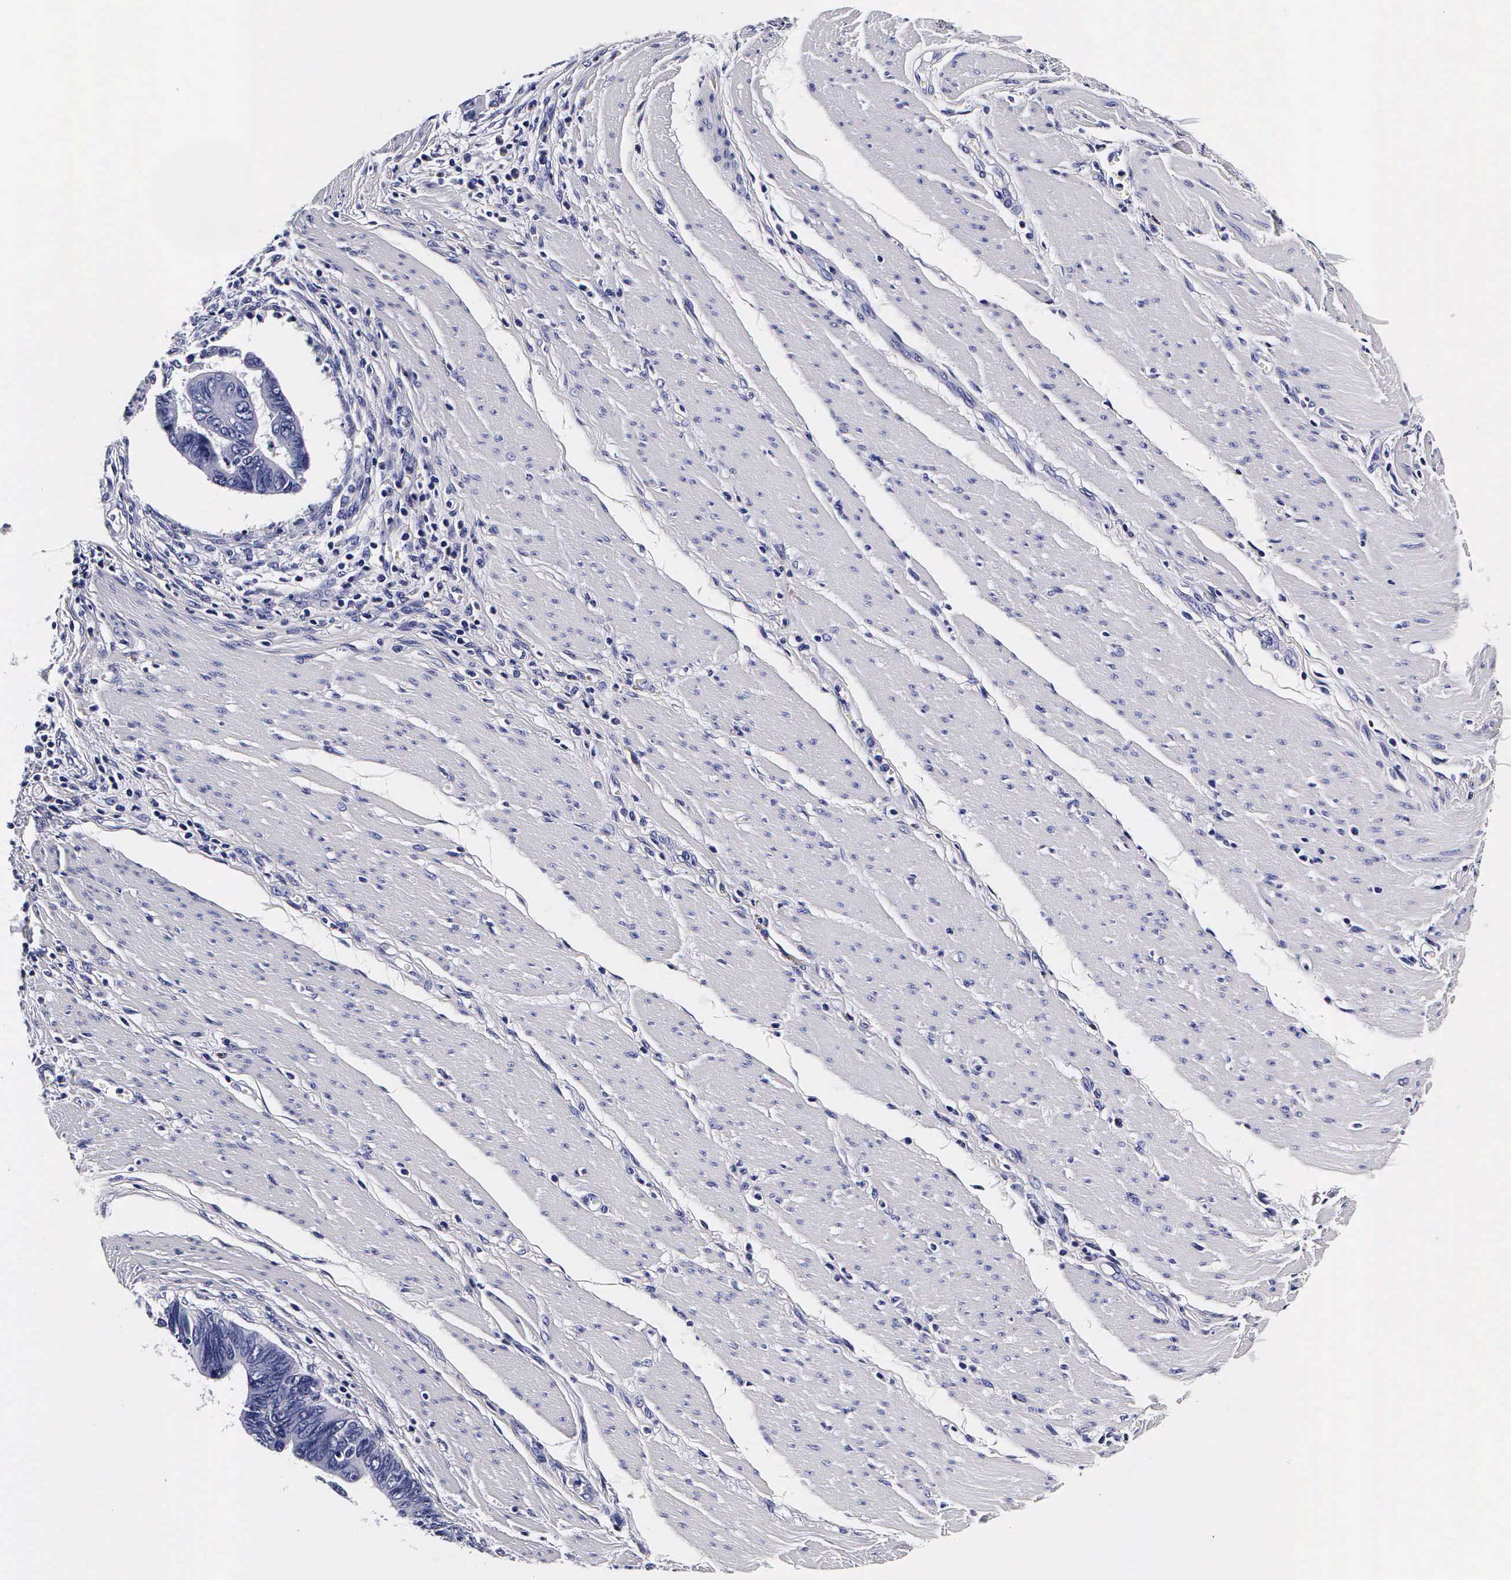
{"staining": {"intensity": "negative", "quantity": "none", "location": "none"}, "tissue": "pancreatic cancer", "cell_type": "Tumor cells", "image_type": "cancer", "snomed": [{"axis": "morphology", "description": "Adenocarcinoma, NOS"}, {"axis": "topography", "description": "Pancreas"}], "caption": "The IHC histopathology image has no significant expression in tumor cells of pancreatic cancer (adenocarcinoma) tissue.", "gene": "IAPP", "patient": {"sex": "female", "age": 70}}